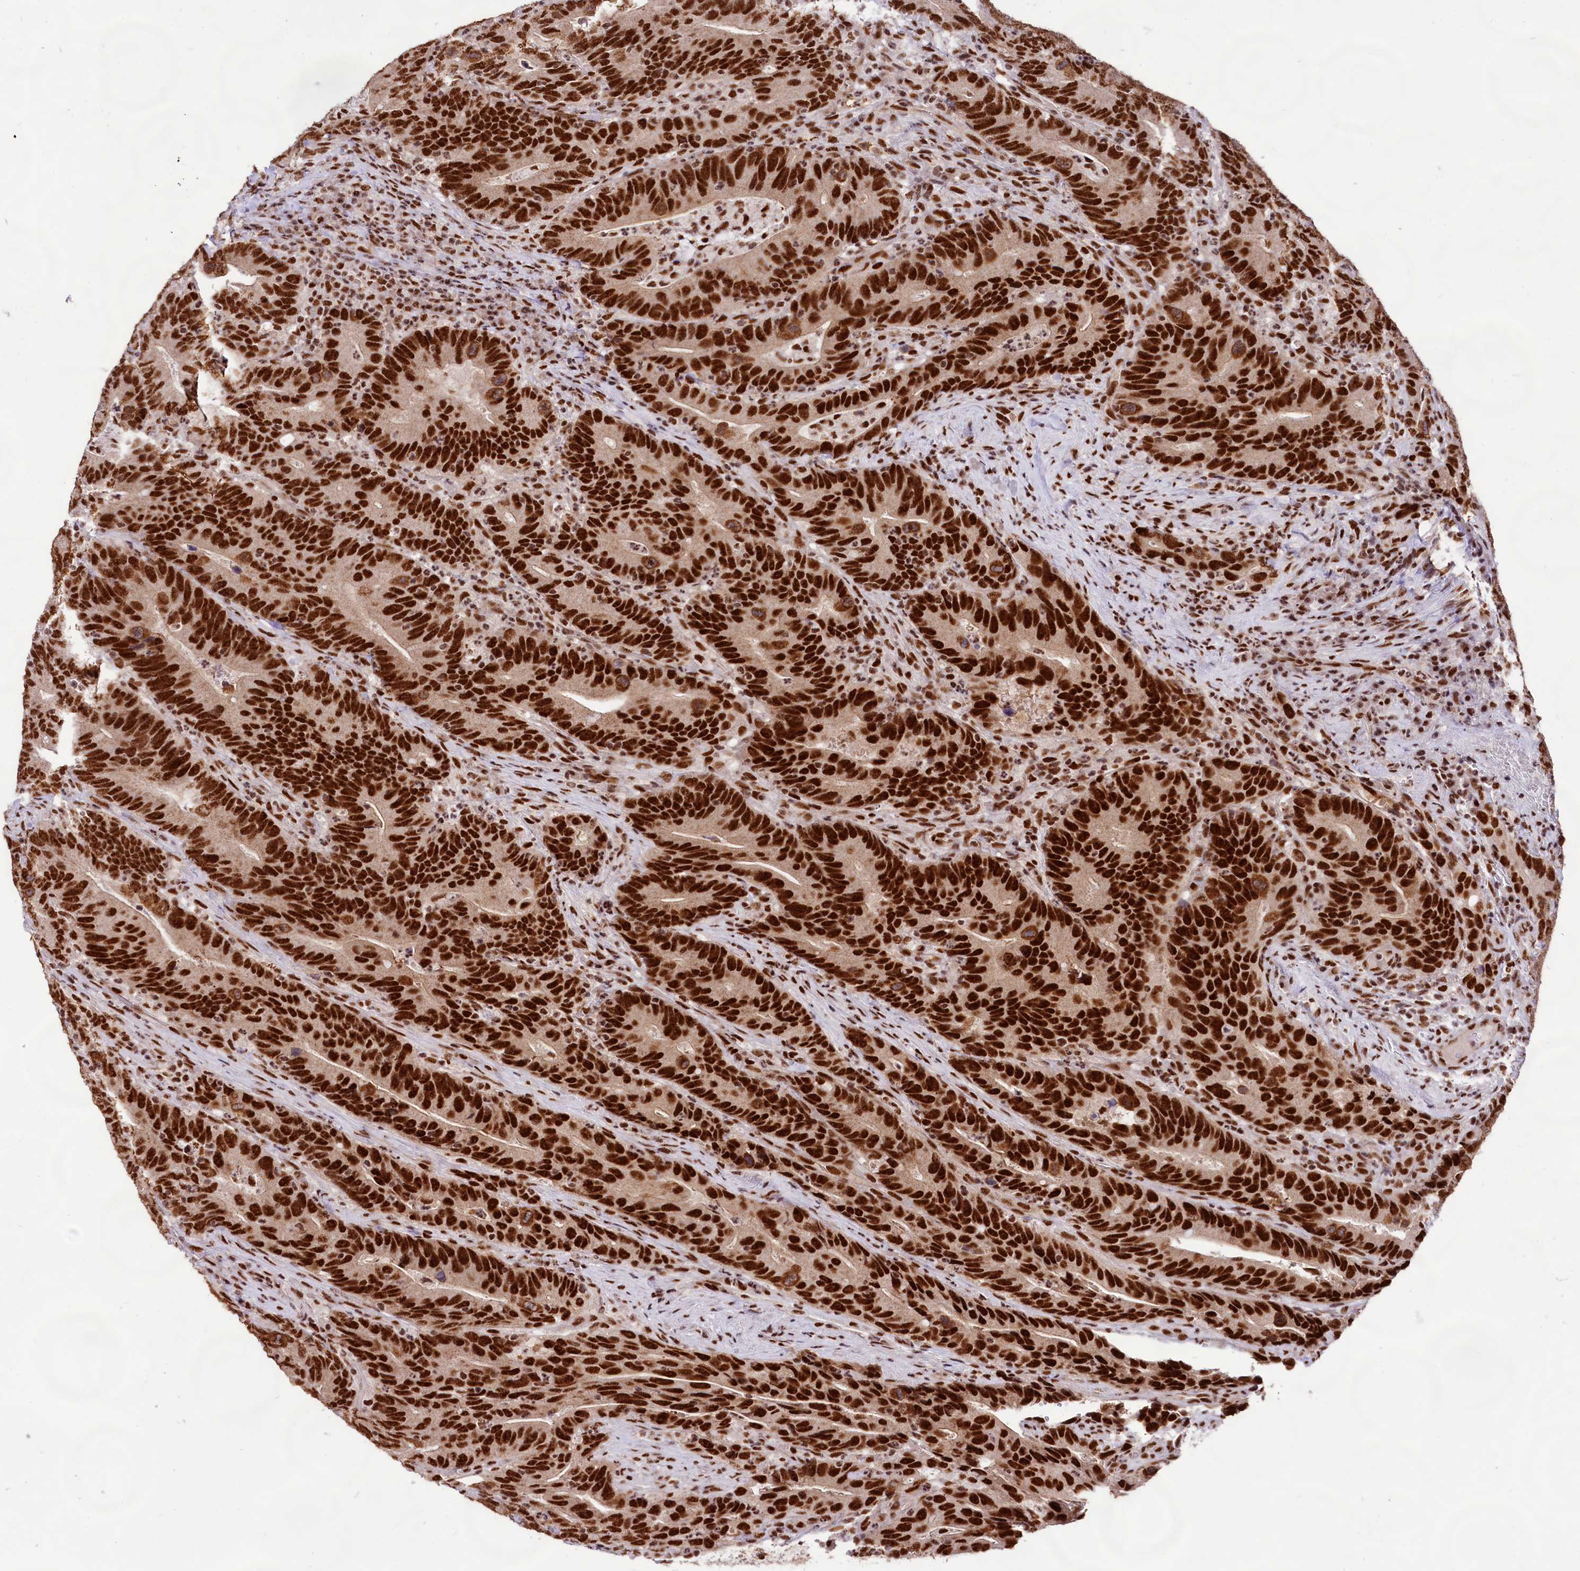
{"staining": {"intensity": "strong", "quantity": ">75%", "location": "nuclear"}, "tissue": "colorectal cancer", "cell_type": "Tumor cells", "image_type": "cancer", "snomed": [{"axis": "morphology", "description": "Adenocarcinoma, NOS"}, {"axis": "topography", "description": "Colon"}], "caption": "The histopathology image displays staining of colorectal cancer (adenocarcinoma), revealing strong nuclear protein expression (brown color) within tumor cells. The staining was performed using DAB, with brown indicating positive protein expression. Nuclei are stained blue with hematoxylin.", "gene": "HIRA", "patient": {"sex": "female", "age": 66}}